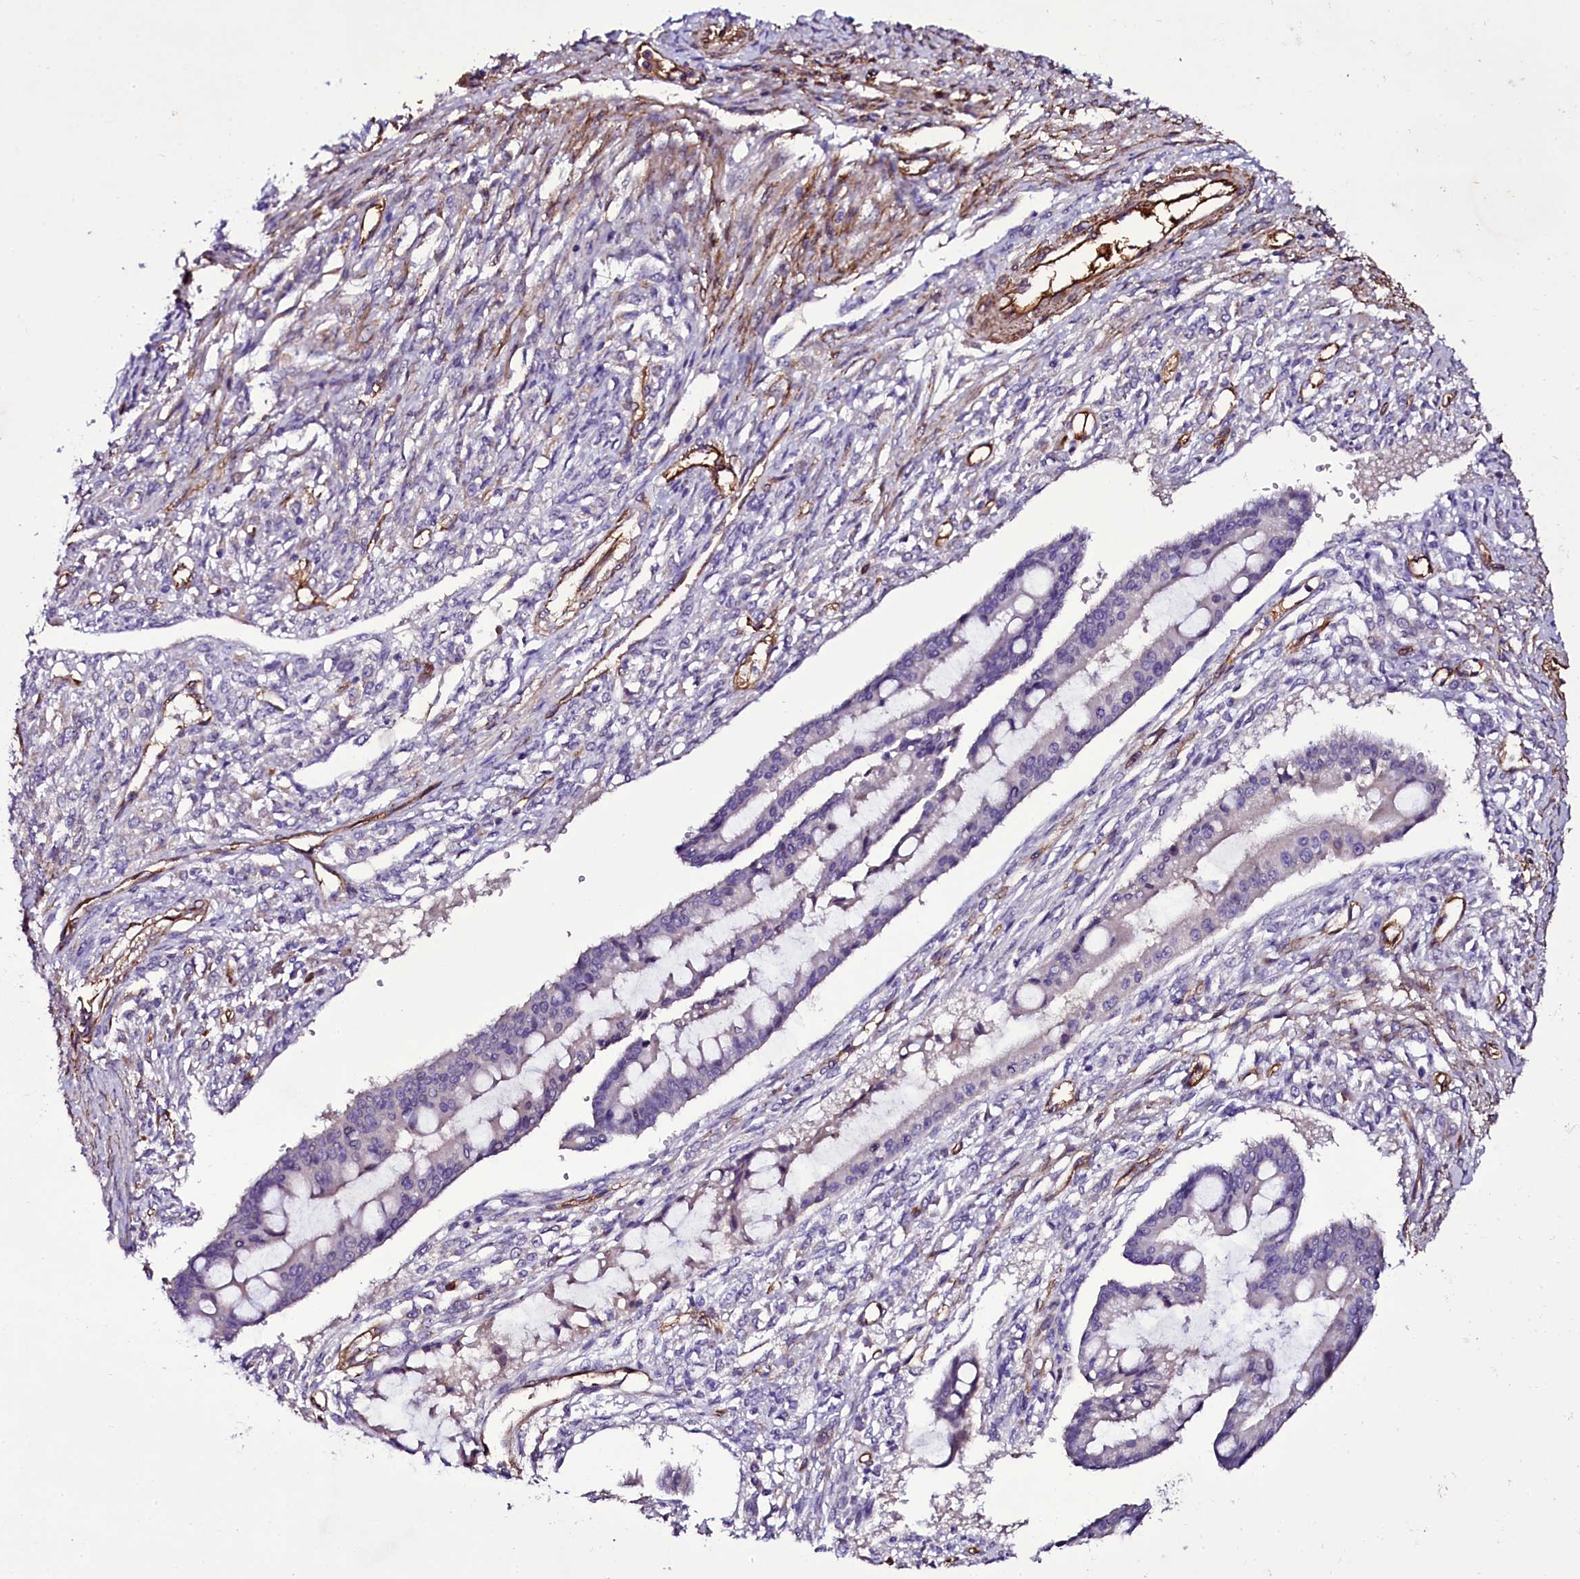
{"staining": {"intensity": "negative", "quantity": "none", "location": "none"}, "tissue": "ovarian cancer", "cell_type": "Tumor cells", "image_type": "cancer", "snomed": [{"axis": "morphology", "description": "Cystadenocarcinoma, mucinous, NOS"}, {"axis": "topography", "description": "Ovary"}], "caption": "A photomicrograph of human ovarian cancer (mucinous cystadenocarcinoma) is negative for staining in tumor cells.", "gene": "MEX3C", "patient": {"sex": "female", "age": 73}}